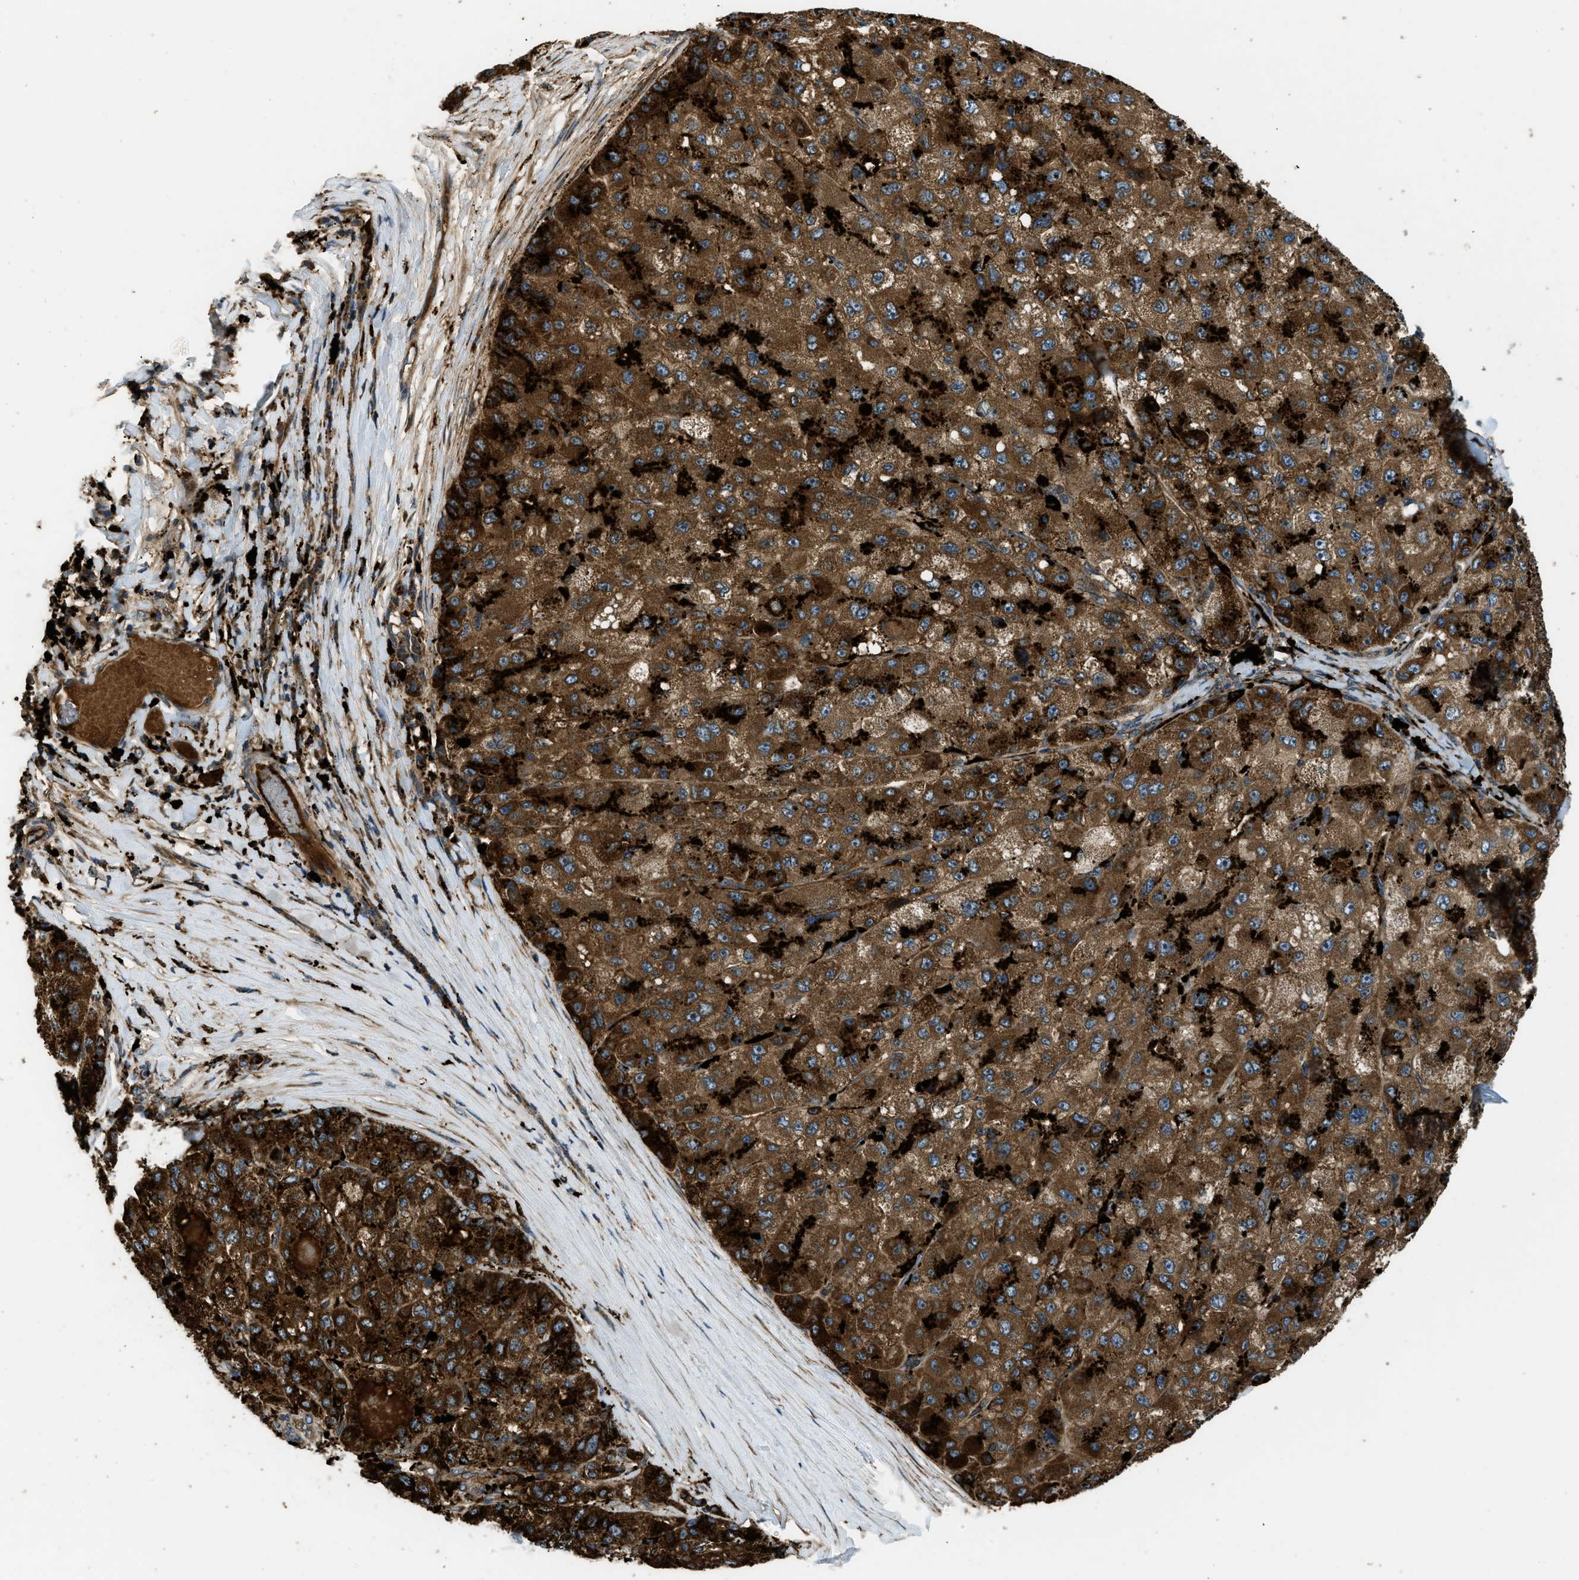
{"staining": {"intensity": "strong", "quantity": ">75%", "location": "cytoplasmic/membranous"}, "tissue": "liver cancer", "cell_type": "Tumor cells", "image_type": "cancer", "snomed": [{"axis": "morphology", "description": "Carcinoma, Hepatocellular, NOS"}, {"axis": "topography", "description": "Liver"}], "caption": "IHC staining of hepatocellular carcinoma (liver), which reveals high levels of strong cytoplasmic/membranous positivity in approximately >75% of tumor cells indicating strong cytoplasmic/membranous protein positivity. The staining was performed using DAB (3,3'-diaminobenzidine) (brown) for protein detection and nuclei were counterstained in hematoxylin (blue).", "gene": "GGH", "patient": {"sex": "male", "age": 80}}